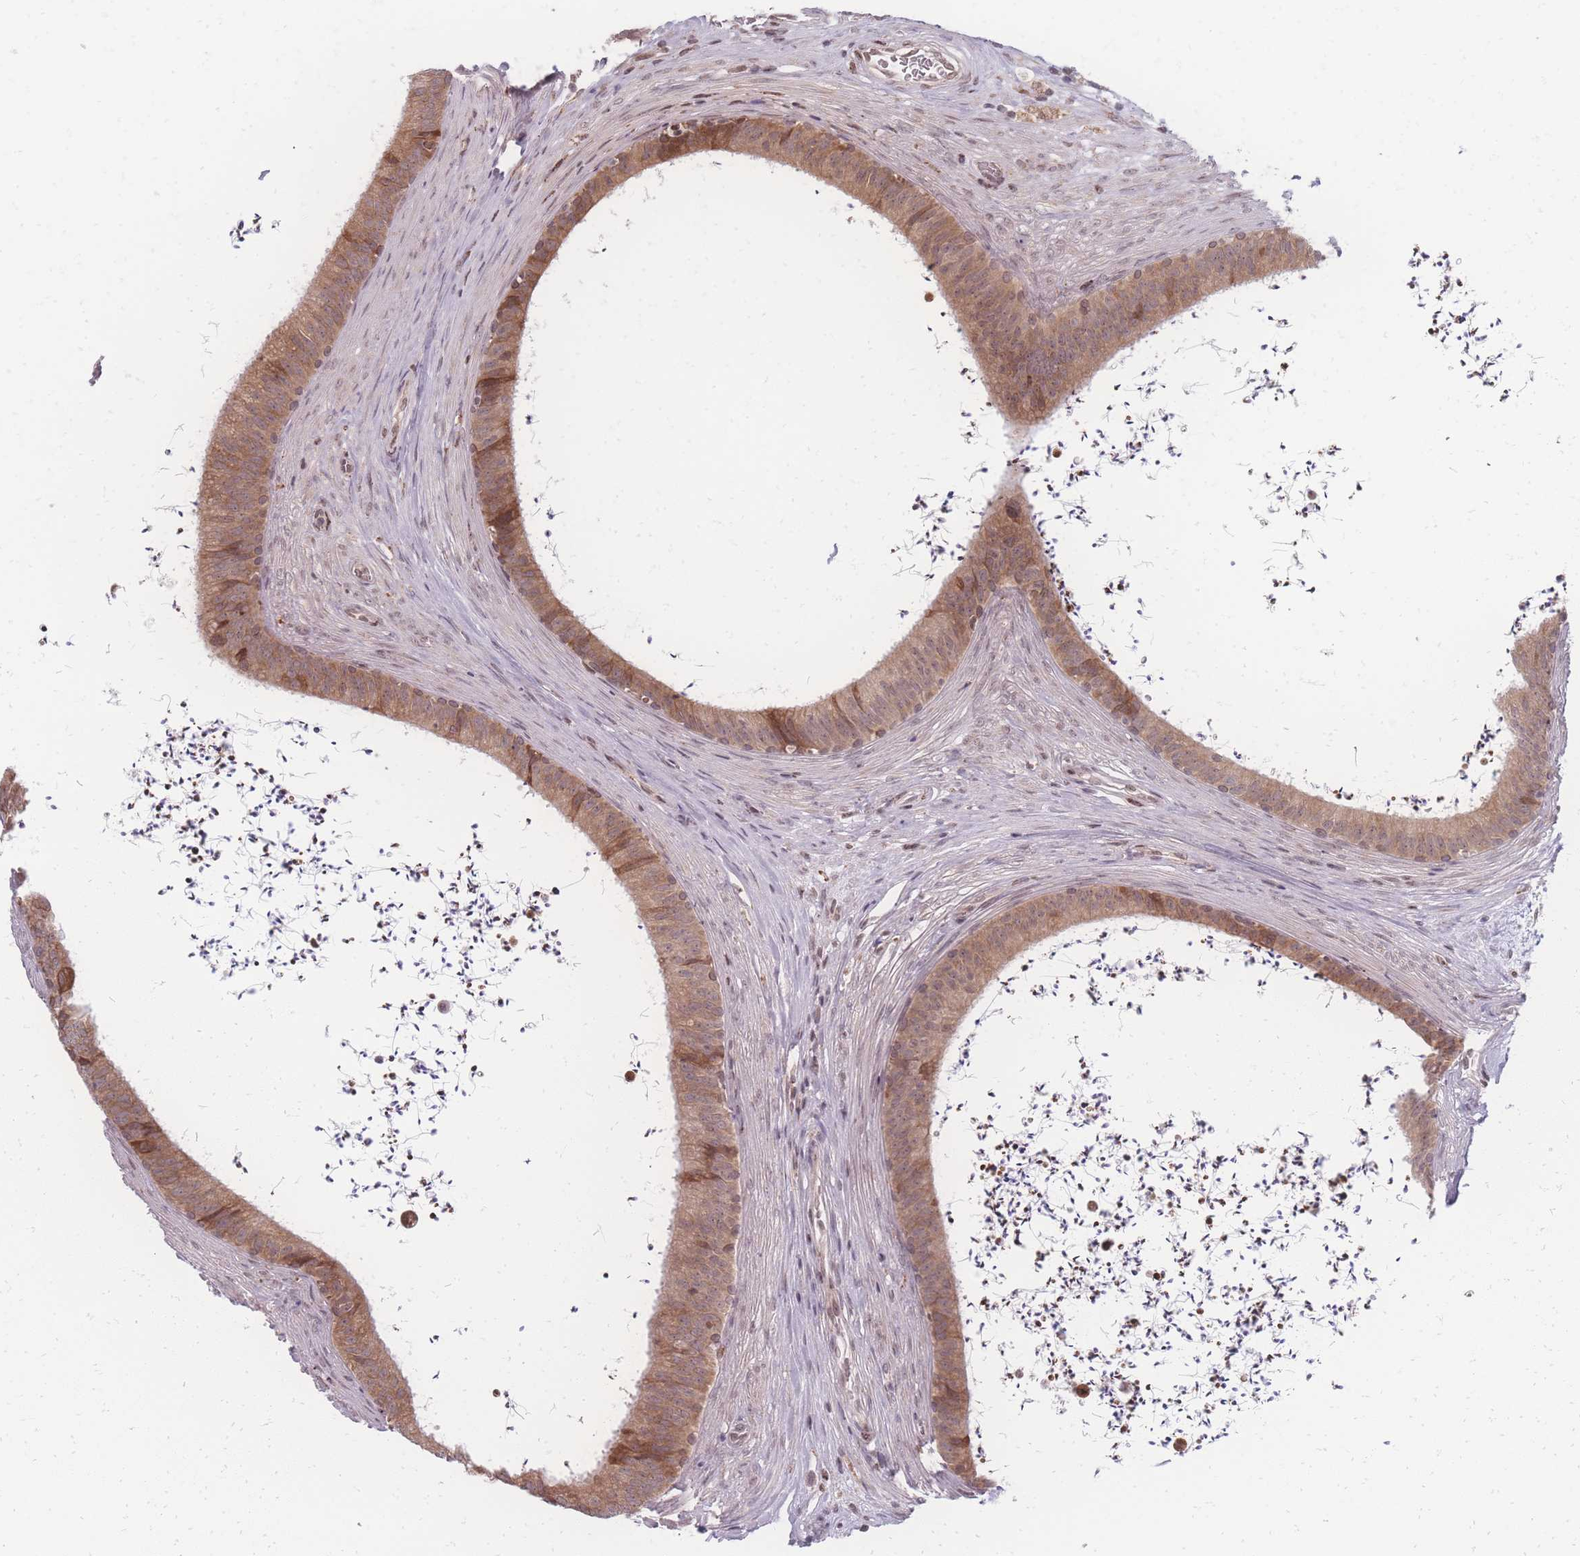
{"staining": {"intensity": "moderate", "quantity": "25%-75%", "location": "cytoplasmic/membranous,nuclear"}, "tissue": "epididymis", "cell_type": "Glandular cells", "image_type": "normal", "snomed": [{"axis": "morphology", "description": "Normal tissue, NOS"}, {"axis": "topography", "description": "Testis"}, {"axis": "topography", "description": "Epididymis"}], "caption": "Brown immunohistochemical staining in unremarkable epididymis displays moderate cytoplasmic/membranous,nuclear positivity in approximately 25%-75% of glandular cells.", "gene": "ZC3H13", "patient": {"sex": "male", "age": 41}}